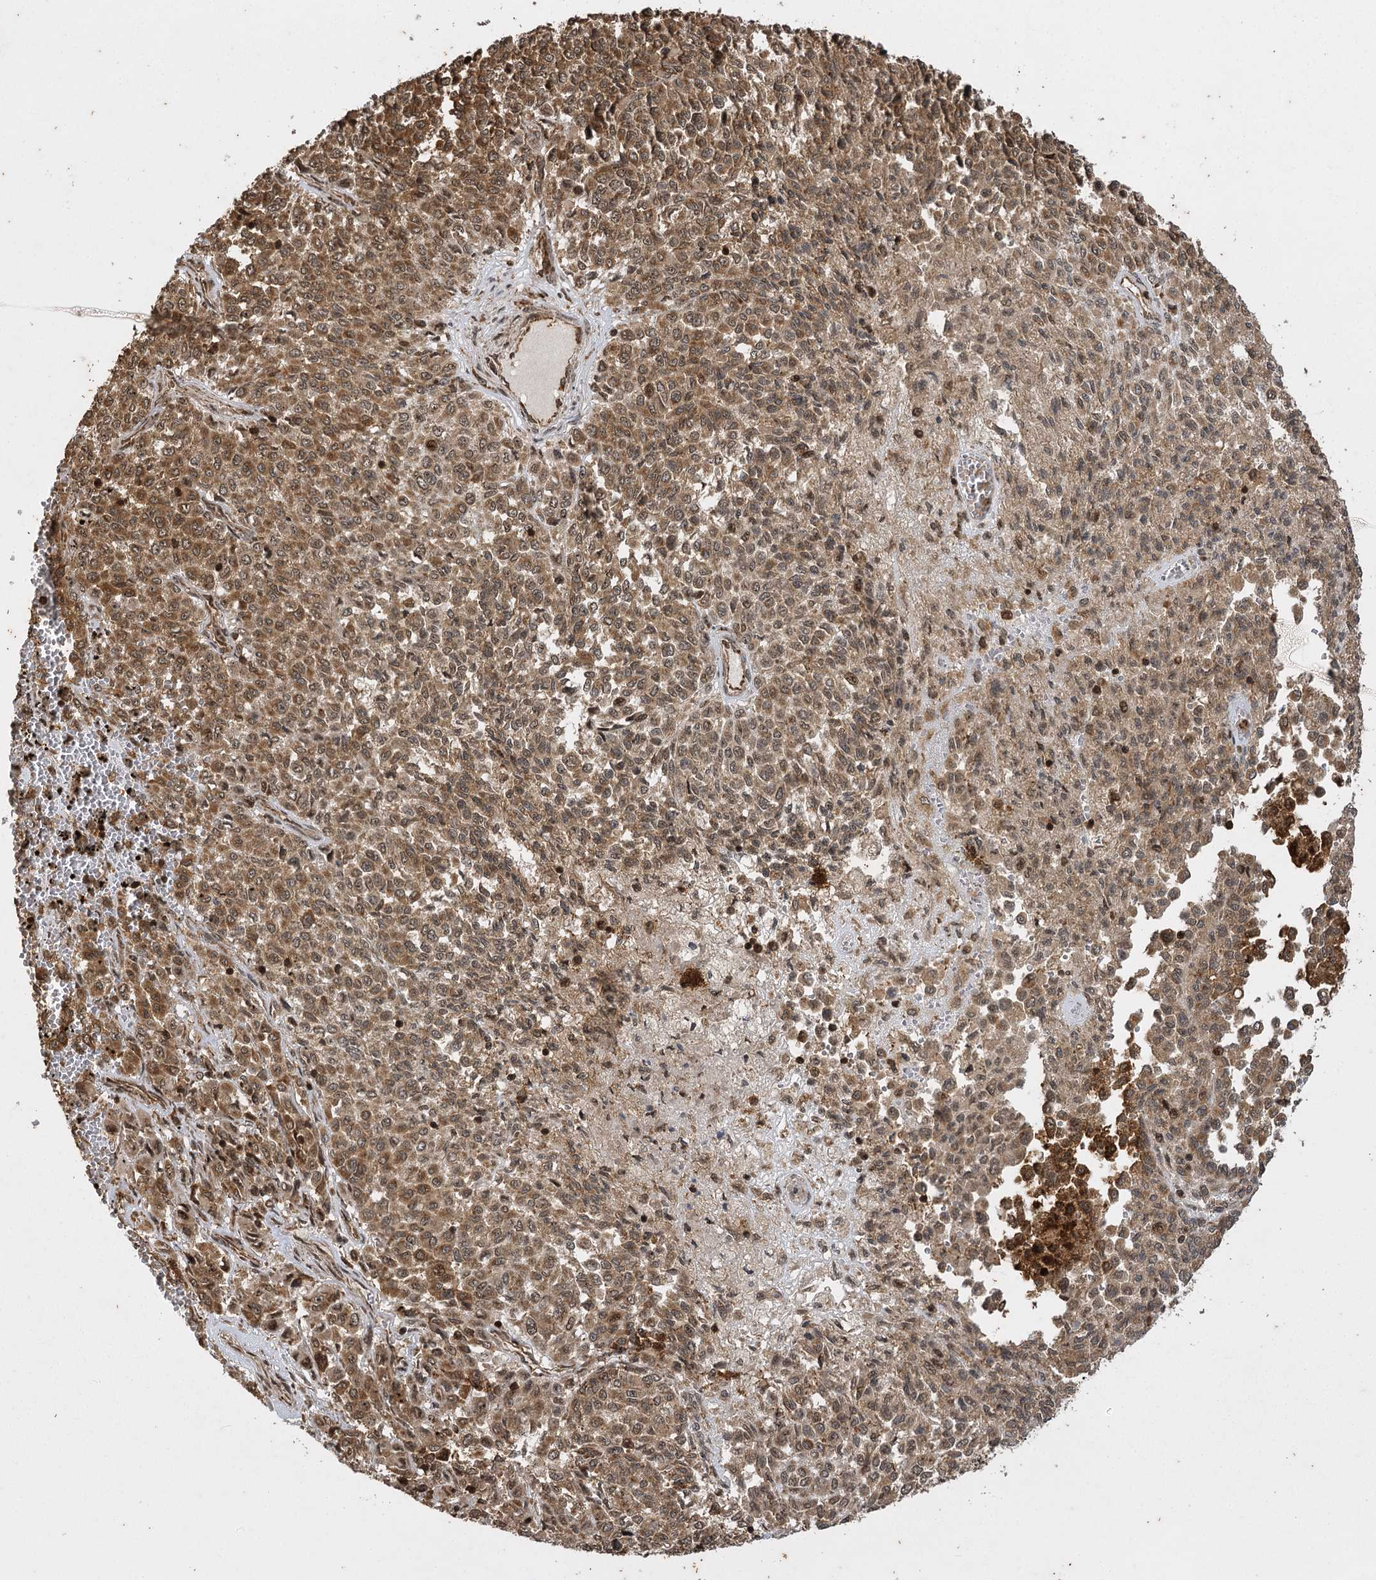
{"staining": {"intensity": "moderate", "quantity": ">75%", "location": "cytoplasmic/membranous,nuclear"}, "tissue": "melanoma", "cell_type": "Tumor cells", "image_type": "cancer", "snomed": [{"axis": "morphology", "description": "Malignant melanoma, Metastatic site"}, {"axis": "topography", "description": "Pancreas"}], "caption": "Moderate cytoplasmic/membranous and nuclear staining for a protein is seen in approximately >75% of tumor cells of melanoma using IHC.", "gene": "IL11RA", "patient": {"sex": "female", "age": 30}}